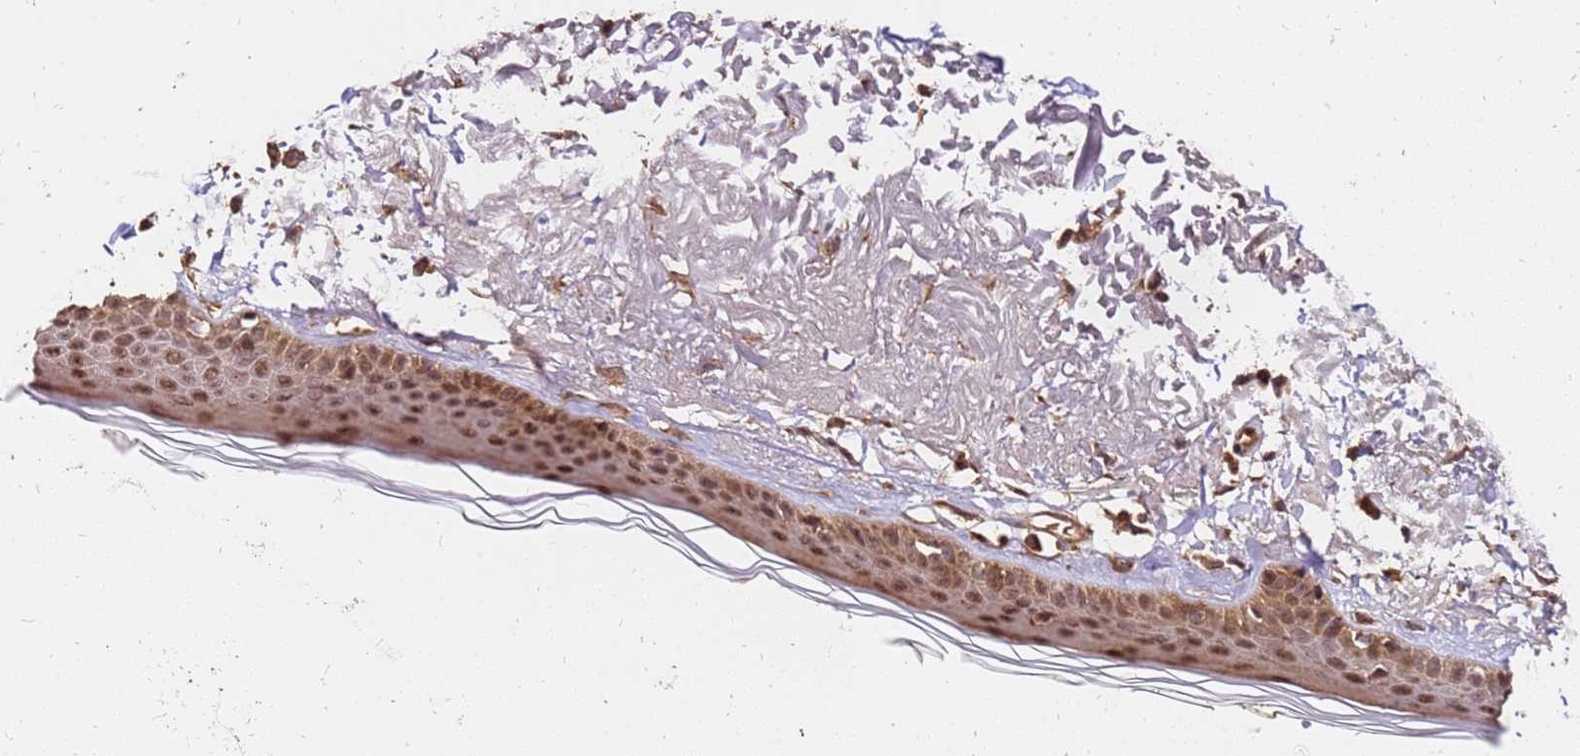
{"staining": {"intensity": "moderate", "quantity": ">75%", "location": "cytoplasmic/membranous,nuclear"}, "tissue": "skin", "cell_type": "Fibroblasts", "image_type": "normal", "snomed": [{"axis": "morphology", "description": "Normal tissue, NOS"}, {"axis": "topography", "description": "Skin"}, {"axis": "topography", "description": "Skeletal muscle"}], "caption": "Immunohistochemical staining of unremarkable human skin exhibits moderate cytoplasmic/membranous,nuclear protein staining in approximately >75% of fibroblasts.", "gene": "GPATCH8", "patient": {"sex": "male", "age": 83}}